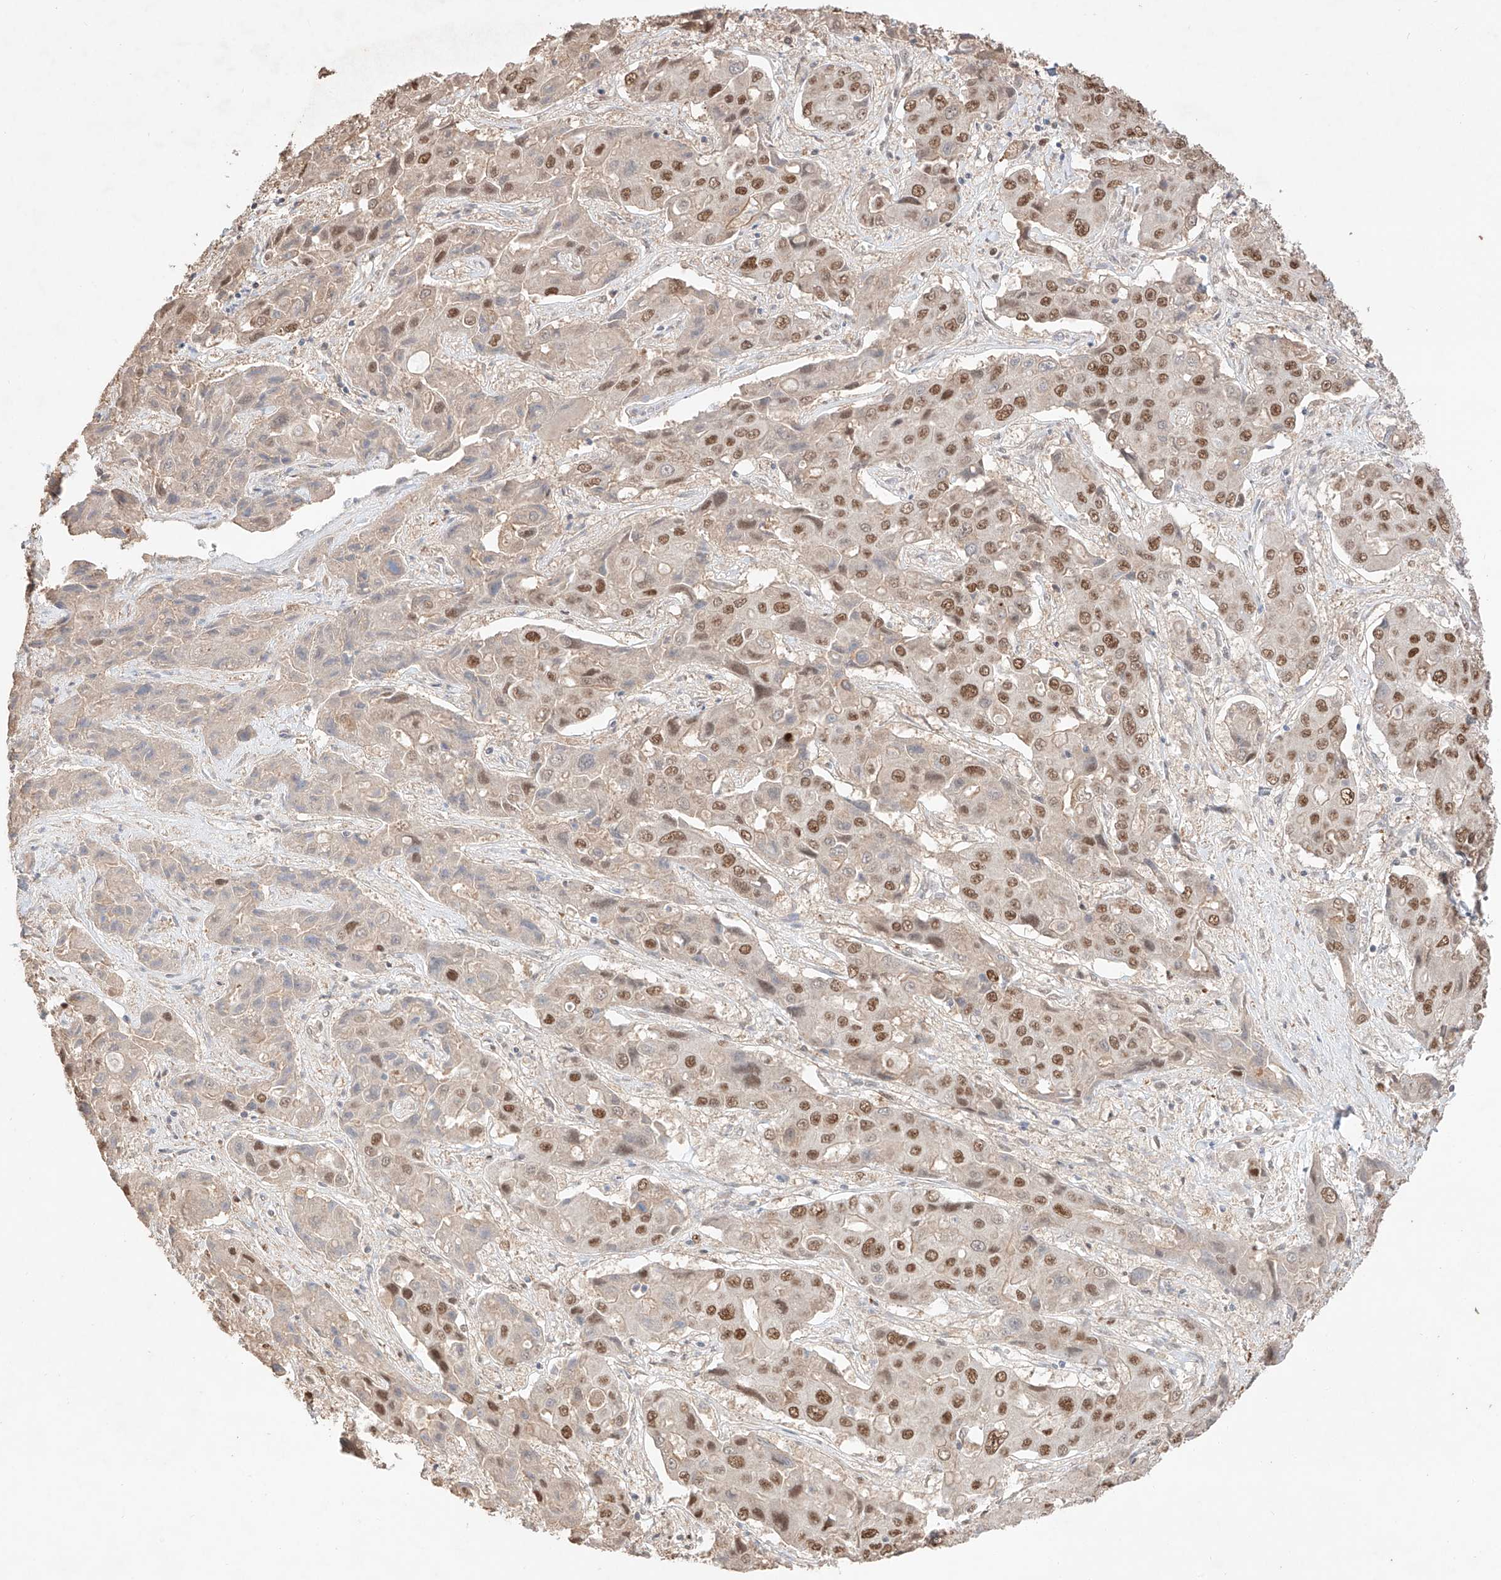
{"staining": {"intensity": "moderate", "quantity": ">75%", "location": "nuclear"}, "tissue": "liver cancer", "cell_type": "Tumor cells", "image_type": "cancer", "snomed": [{"axis": "morphology", "description": "Cholangiocarcinoma"}, {"axis": "topography", "description": "Liver"}], "caption": "This histopathology image demonstrates immunohistochemistry (IHC) staining of human cholangiocarcinoma (liver), with medium moderate nuclear positivity in about >75% of tumor cells.", "gene": "APIP", "patient": {"sex": "male", "age": 67}}